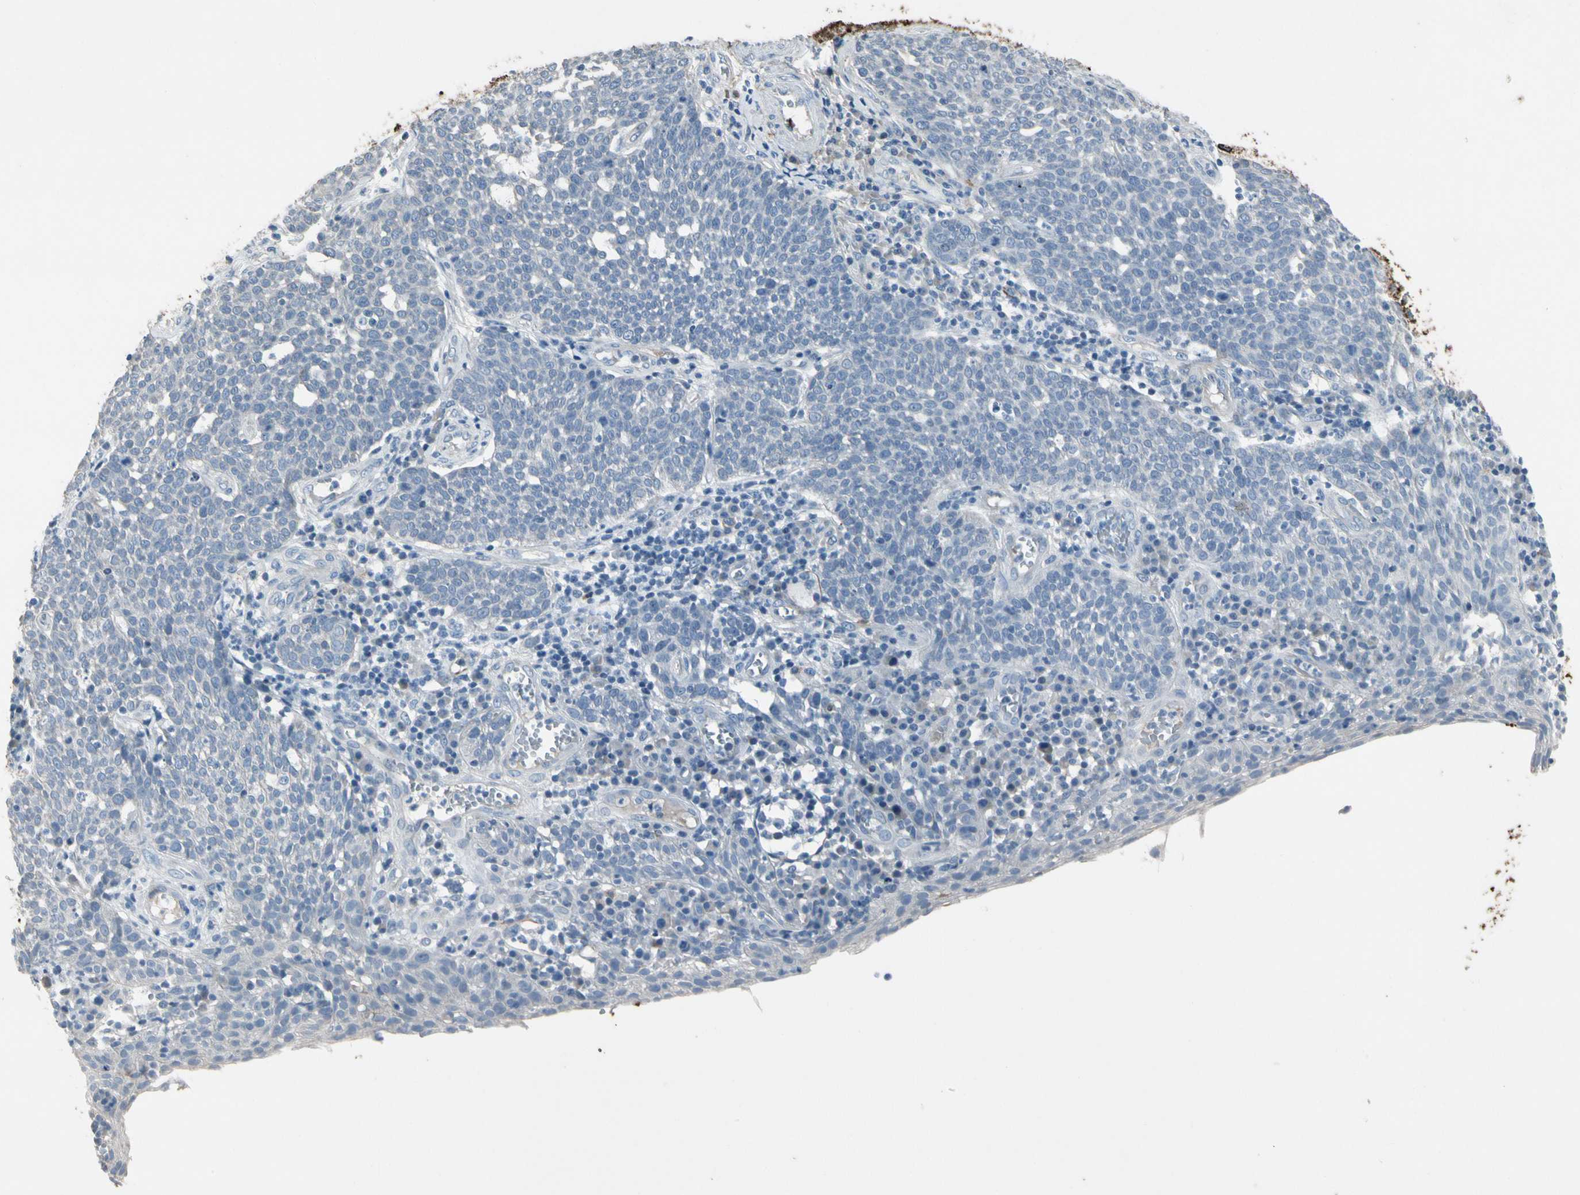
{"staining": {"intensity": "negative", "quantity": "none", "location": "none"}, "tissue": "cervical cancer", "cell_type": "Tumor cells", "image_type": "cancer", "snomed": [{"axis": "morphology", "description": "Squamous cell carcinoma, NOS"}, {"axis": "topography", "description": "Cervix"}], "caption": "Immunohistochemistry of squamous cell carcinoma (cervical) reveals no positivity in tumor cells.", "gene": "PIGR", "patient": {"sex": "female", "age": 34}}